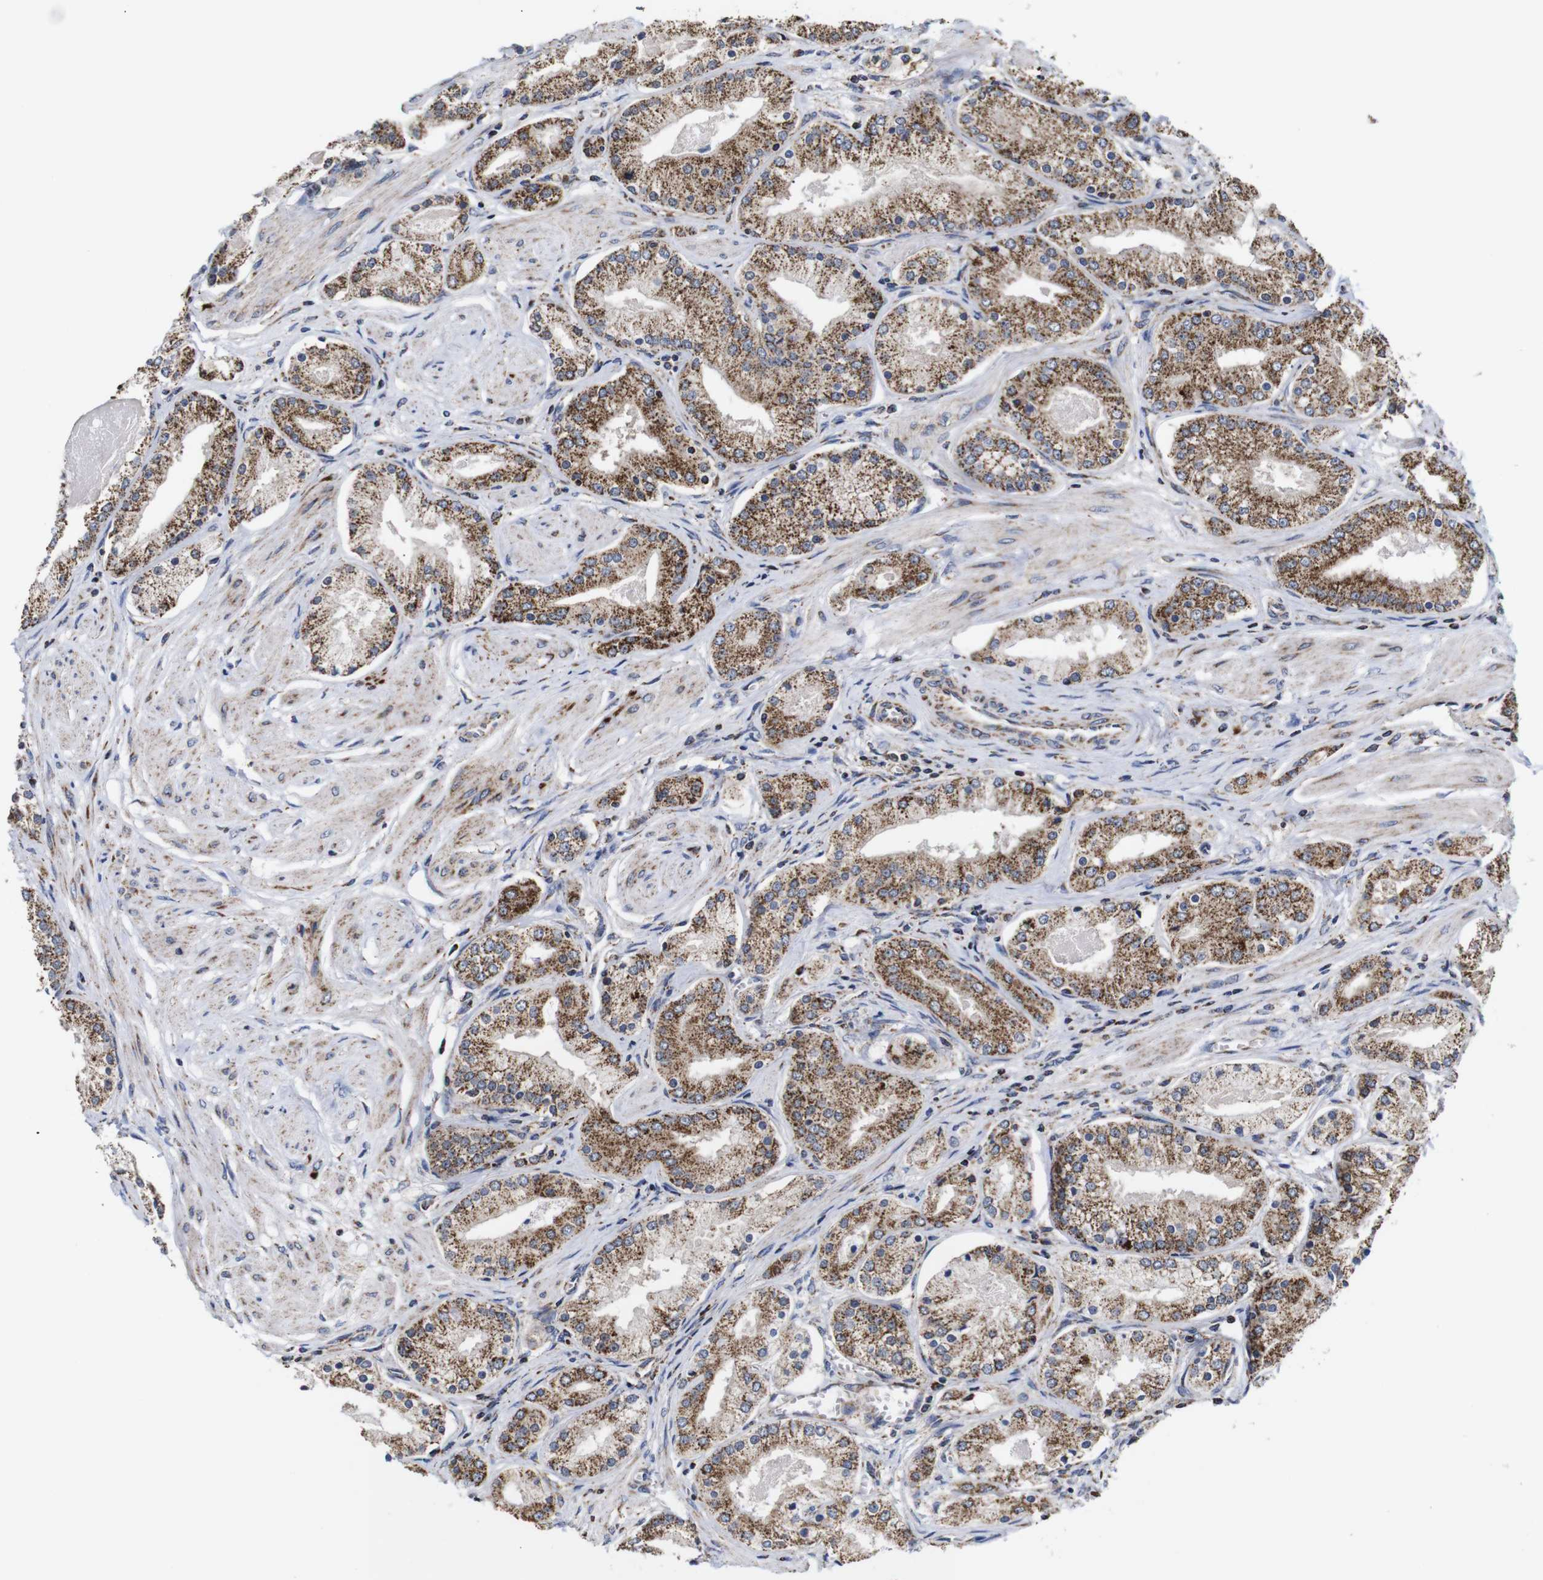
{"staining": {"intensity": "moderate", "quantity": ">75%", "location": "cytoplasmic/membranous"}, "tissue": "prostate cancer", "cell_type": "Tumor cells", "image_type": "cancer", "snomed": [{"axis": "morphology", "description": "Adenocarcinoma, High grade"}, {"axis": "topography", "description": "Prostate"}], "caption": "This is a photomicrograph of immunohistochemistry (IHC) staining of prostate adenocarcinoma (high-grade), which shows moderate staining in the cytoplasmic/membranous of tumor cells.", "gene": "C17orf80", "patient": {"sex": "male", "age": 66}}